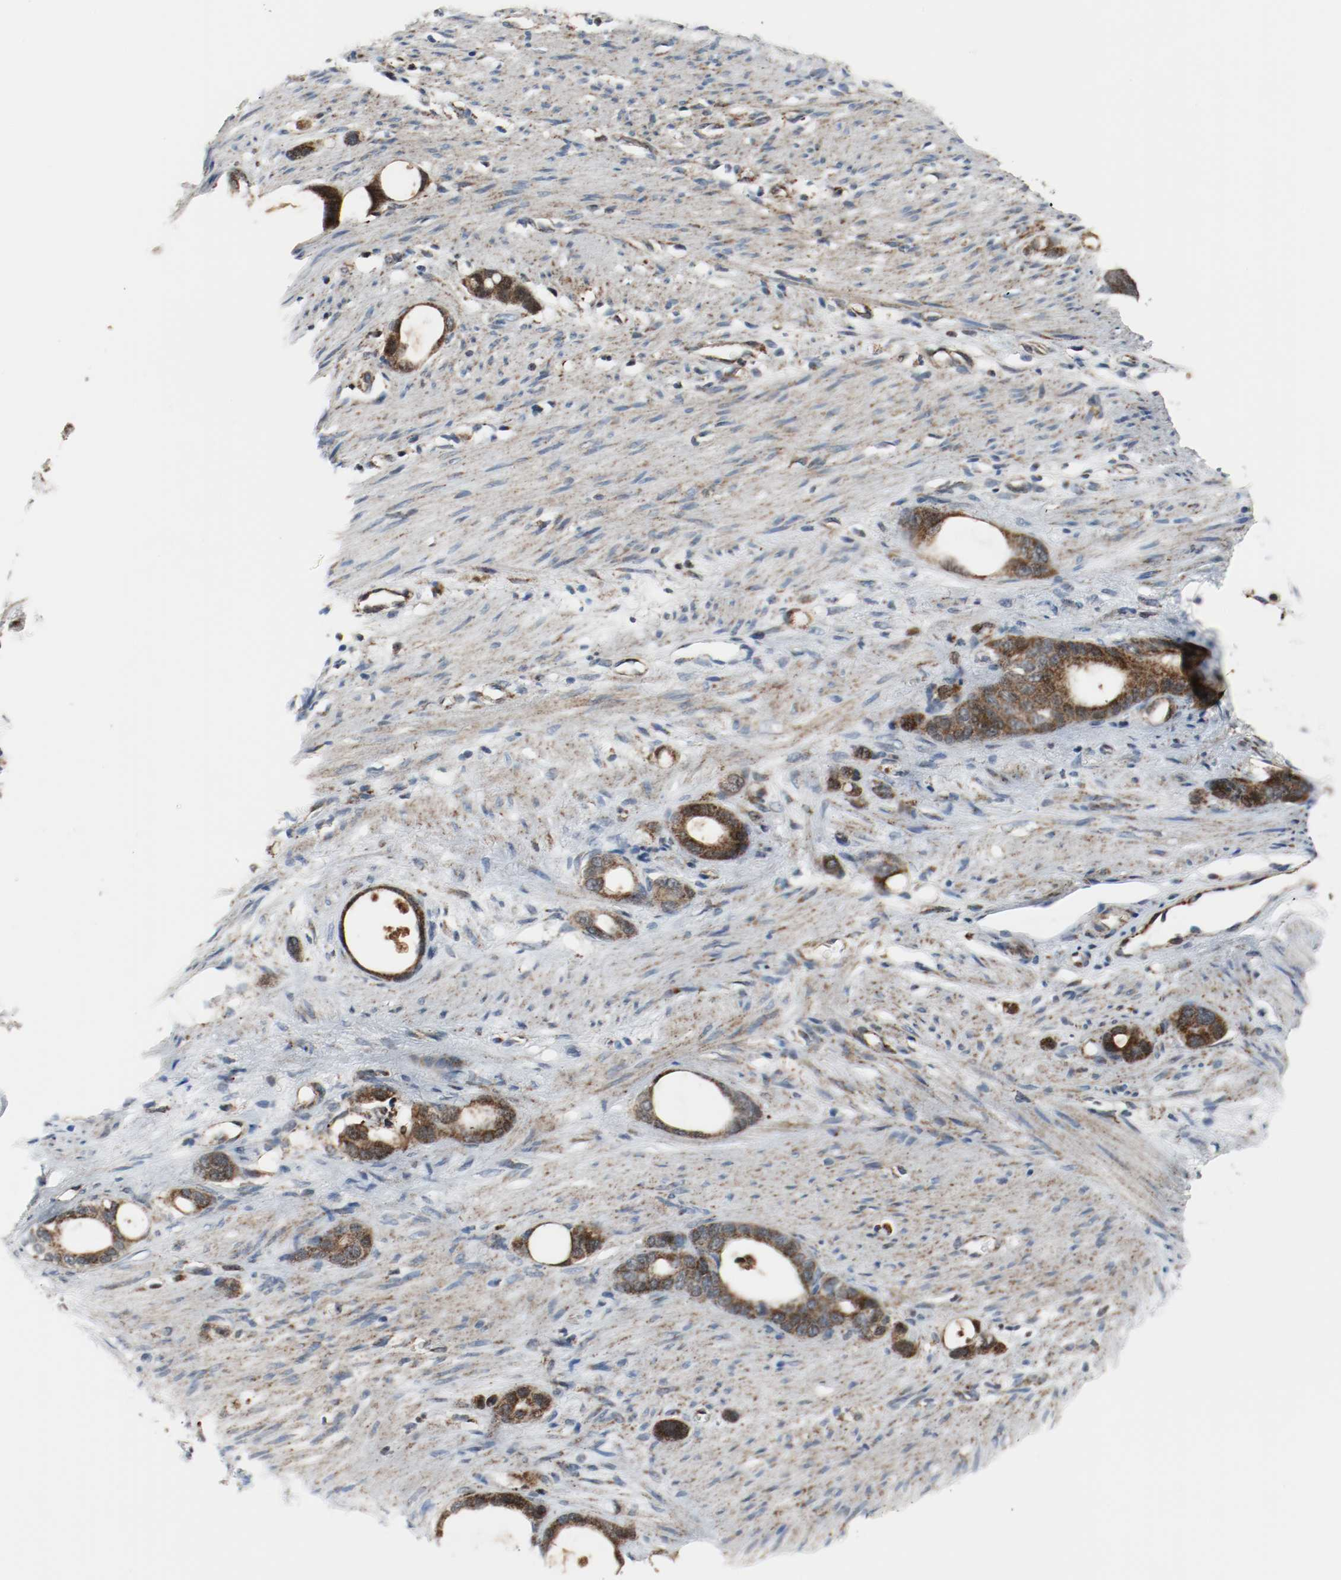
{"staining": {"intensity": "strong", "quantity": ">75%", "location": "cytoplasmic/membranous"}, "tissue": "stomach cancer", "cell_type": "Tumor cells", "image_type": "cancer", "snomed": [{"axis": "morphology", "description": "Adenocarcinoma, NOS"}, {"axis": "topography", "description": "Stomach"}], "caption": "Strong cytoplasmic/membranous positivity is identified in approximately >75% of tumor cells in stomach cancer.", "gene": "TXNRD1", "patient": {"sex": "female", "age": 75}}